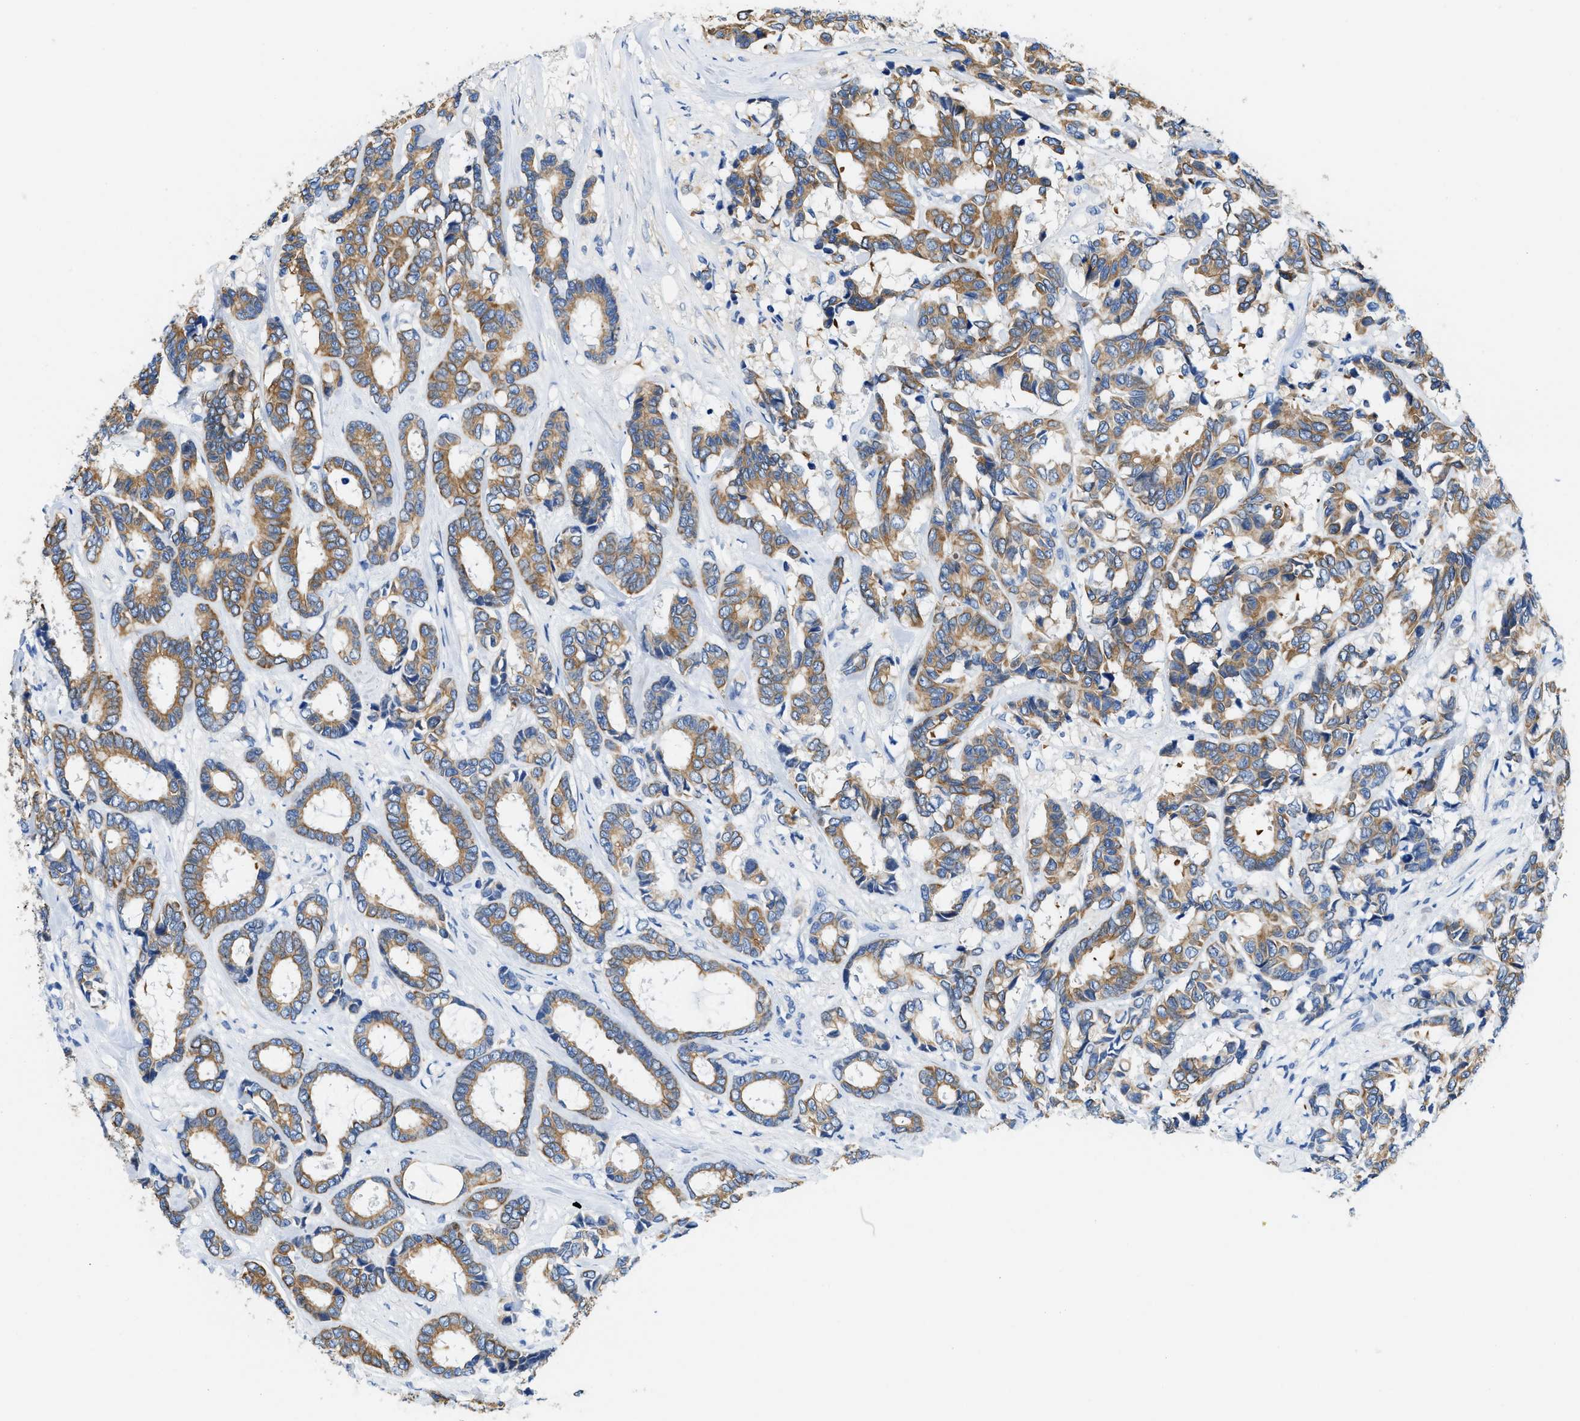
{"staining": {"intensity": "moderate", "quantity": ">75%", "location": "cytoplasmic/membranous"}, "tissue": "breast cancer", "cell_type": "Tumor cells", "image_type": "cancer", "snomed": [{"axis": "morphology", "description": "Duct carcinoma"}, {"axis": "topography", "description": "Breast"}], "caption": "DAB (3,3'-diaminobenzidine) immunohistochemical staining of human breast infiltrating ductal carcinoma demonstrates moderate cytoplasmic/membranous protein staining in approximately >75% of tumor cells.", "gene": "BPGM", "patient": {"sex": "female", "age": 87}}